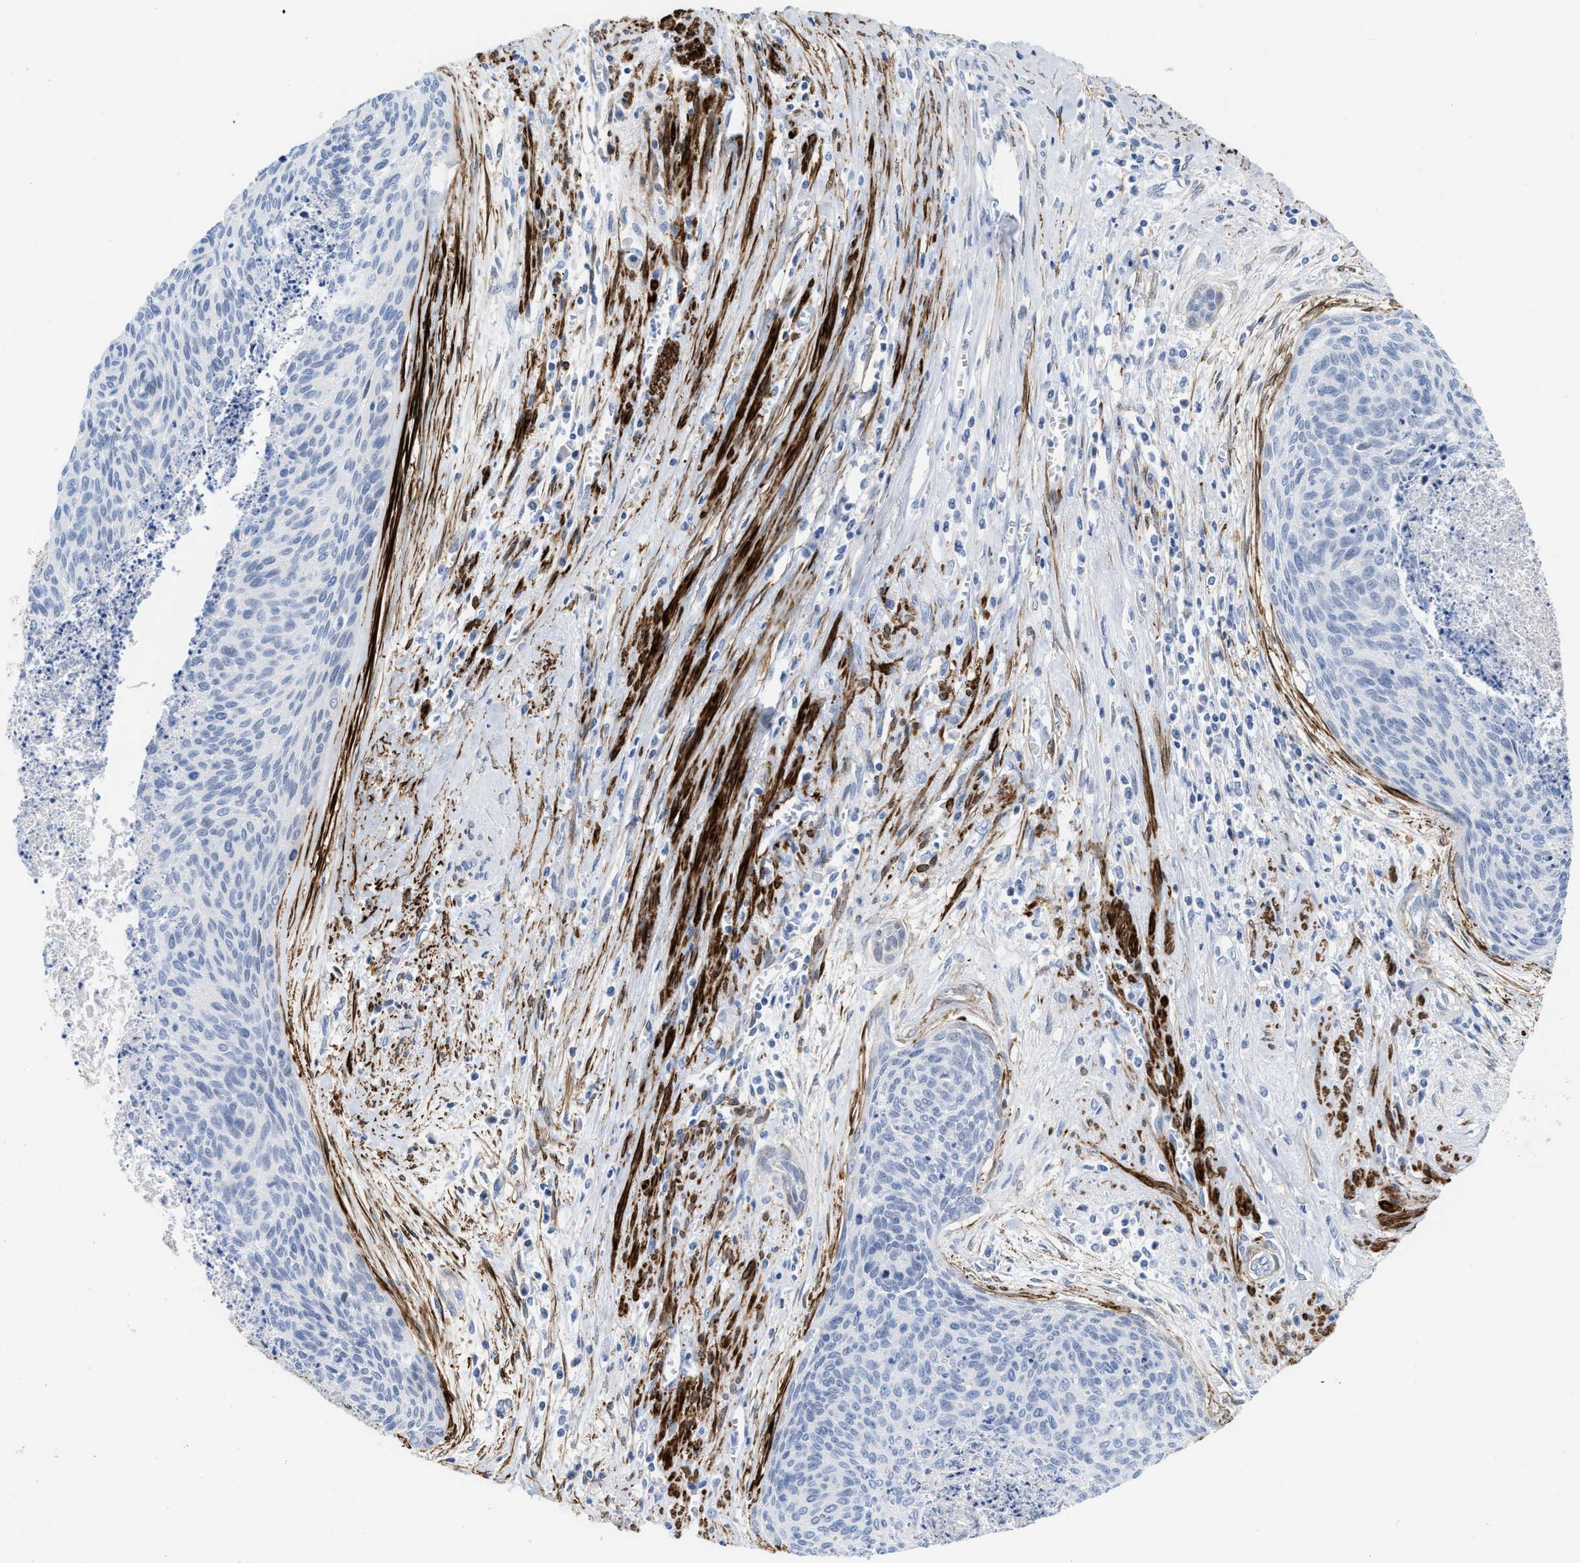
{"staining": {"intensity": "negative", "quantity": "none", "location": "none"}, "tissue": "cervical cancer", "cell_type": "Tumor cells", "image_type": "cancer", "snomed": [{"axis": "morphology", "description": "Squamous cell carcinoma, NOS"}, {"axis": "topography", "description": "Cervix"}], "caption": "Photomicrograph shows no protein expression in tumor cells of cervical cancer tissue.", "gene": "TAGLN", "patient": {"sex": "female", "age": 55}}